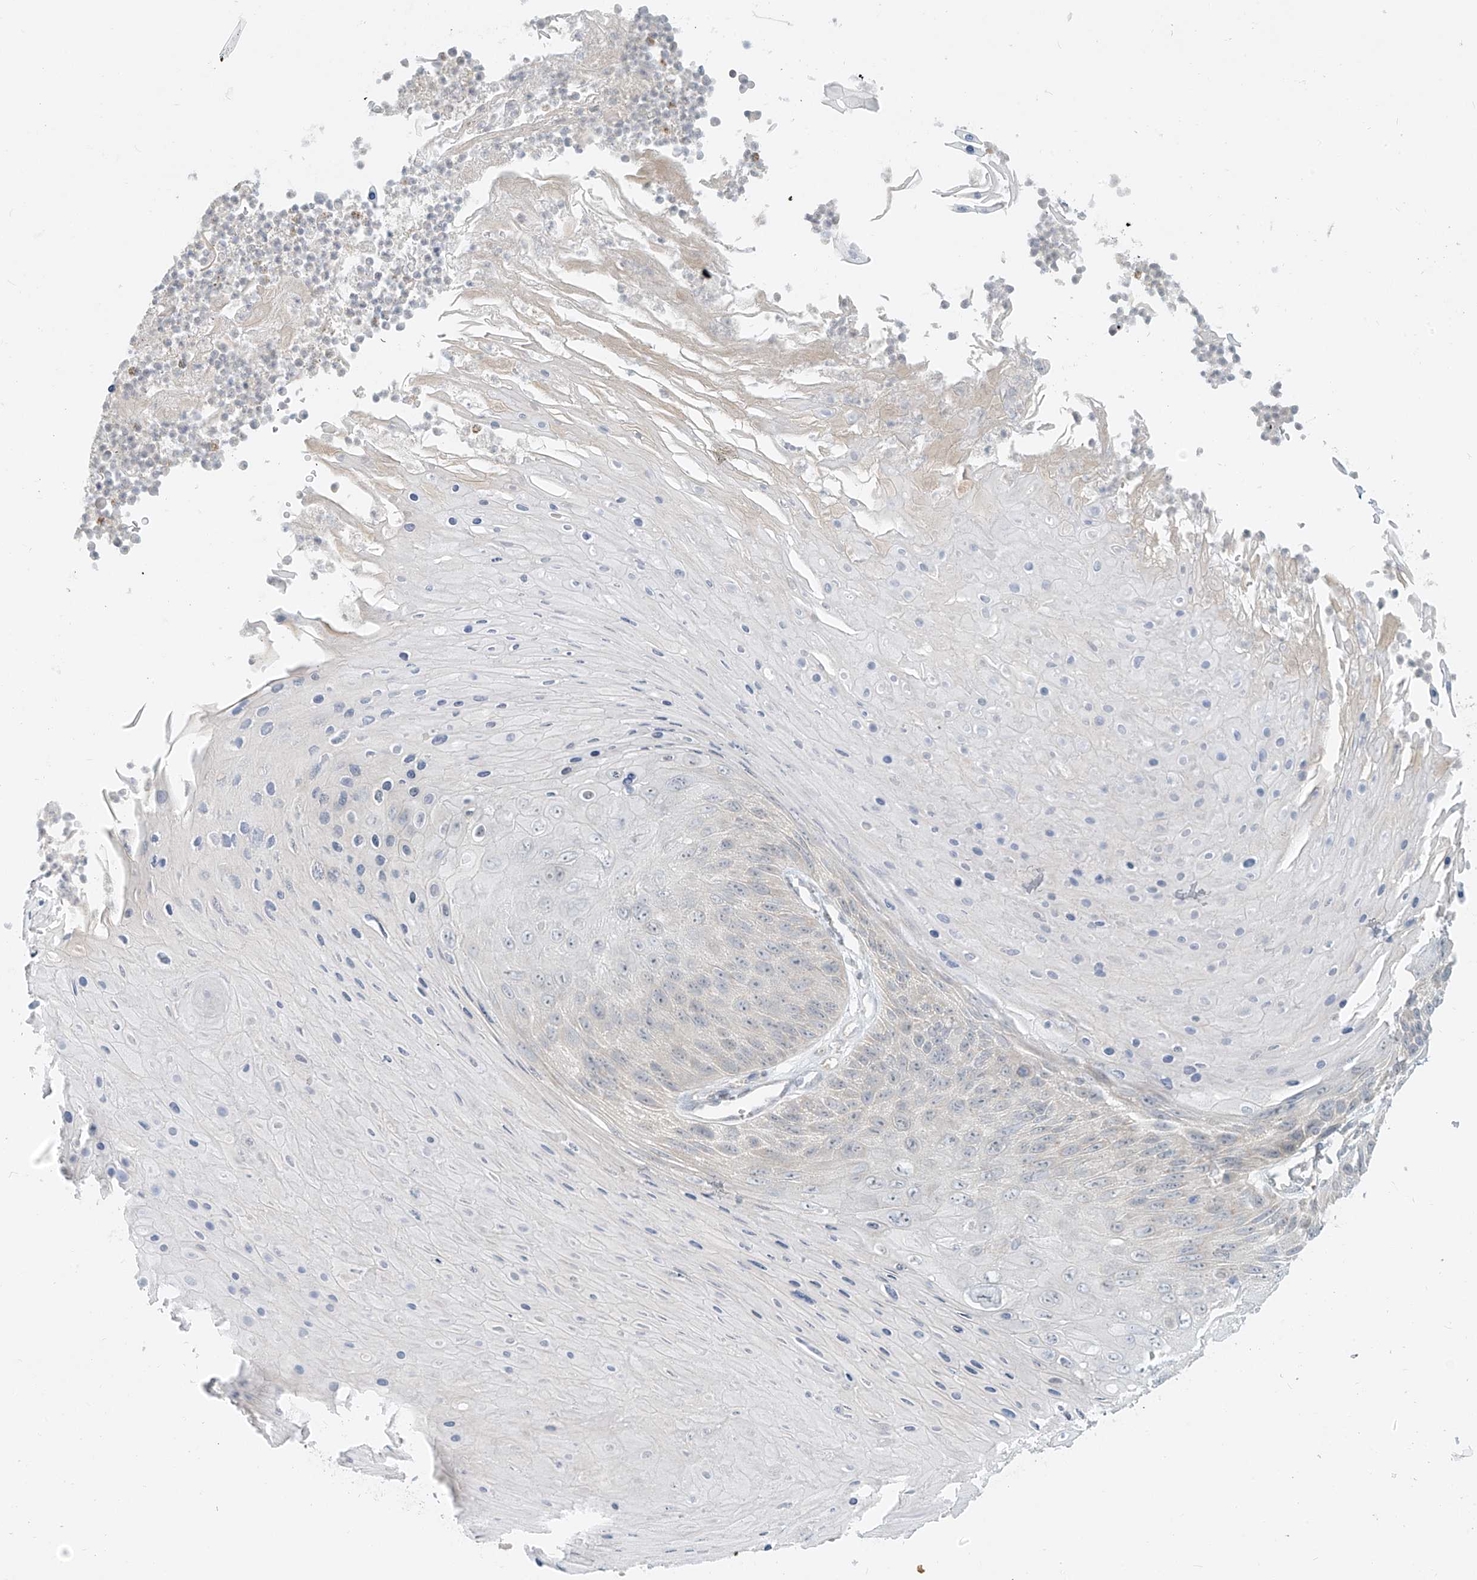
{"staining": {"intensity": "negative", "quantity": "none", "location": "none"}, "tissue": "skin cancer", "cell_type": "Tumor cells", "image_type": "cancer", "snomed": [{"axis": "morphology", "description": "Squamous cell carcinoma, NOS"}, {"axis": "topography", "description": "Skin"}], "caption": "There is no significant staining in tumor cells of squamous cell carcinoma (skin).", "gene": "C2orf42", "patient": {"sex": "female", "age": 88}}